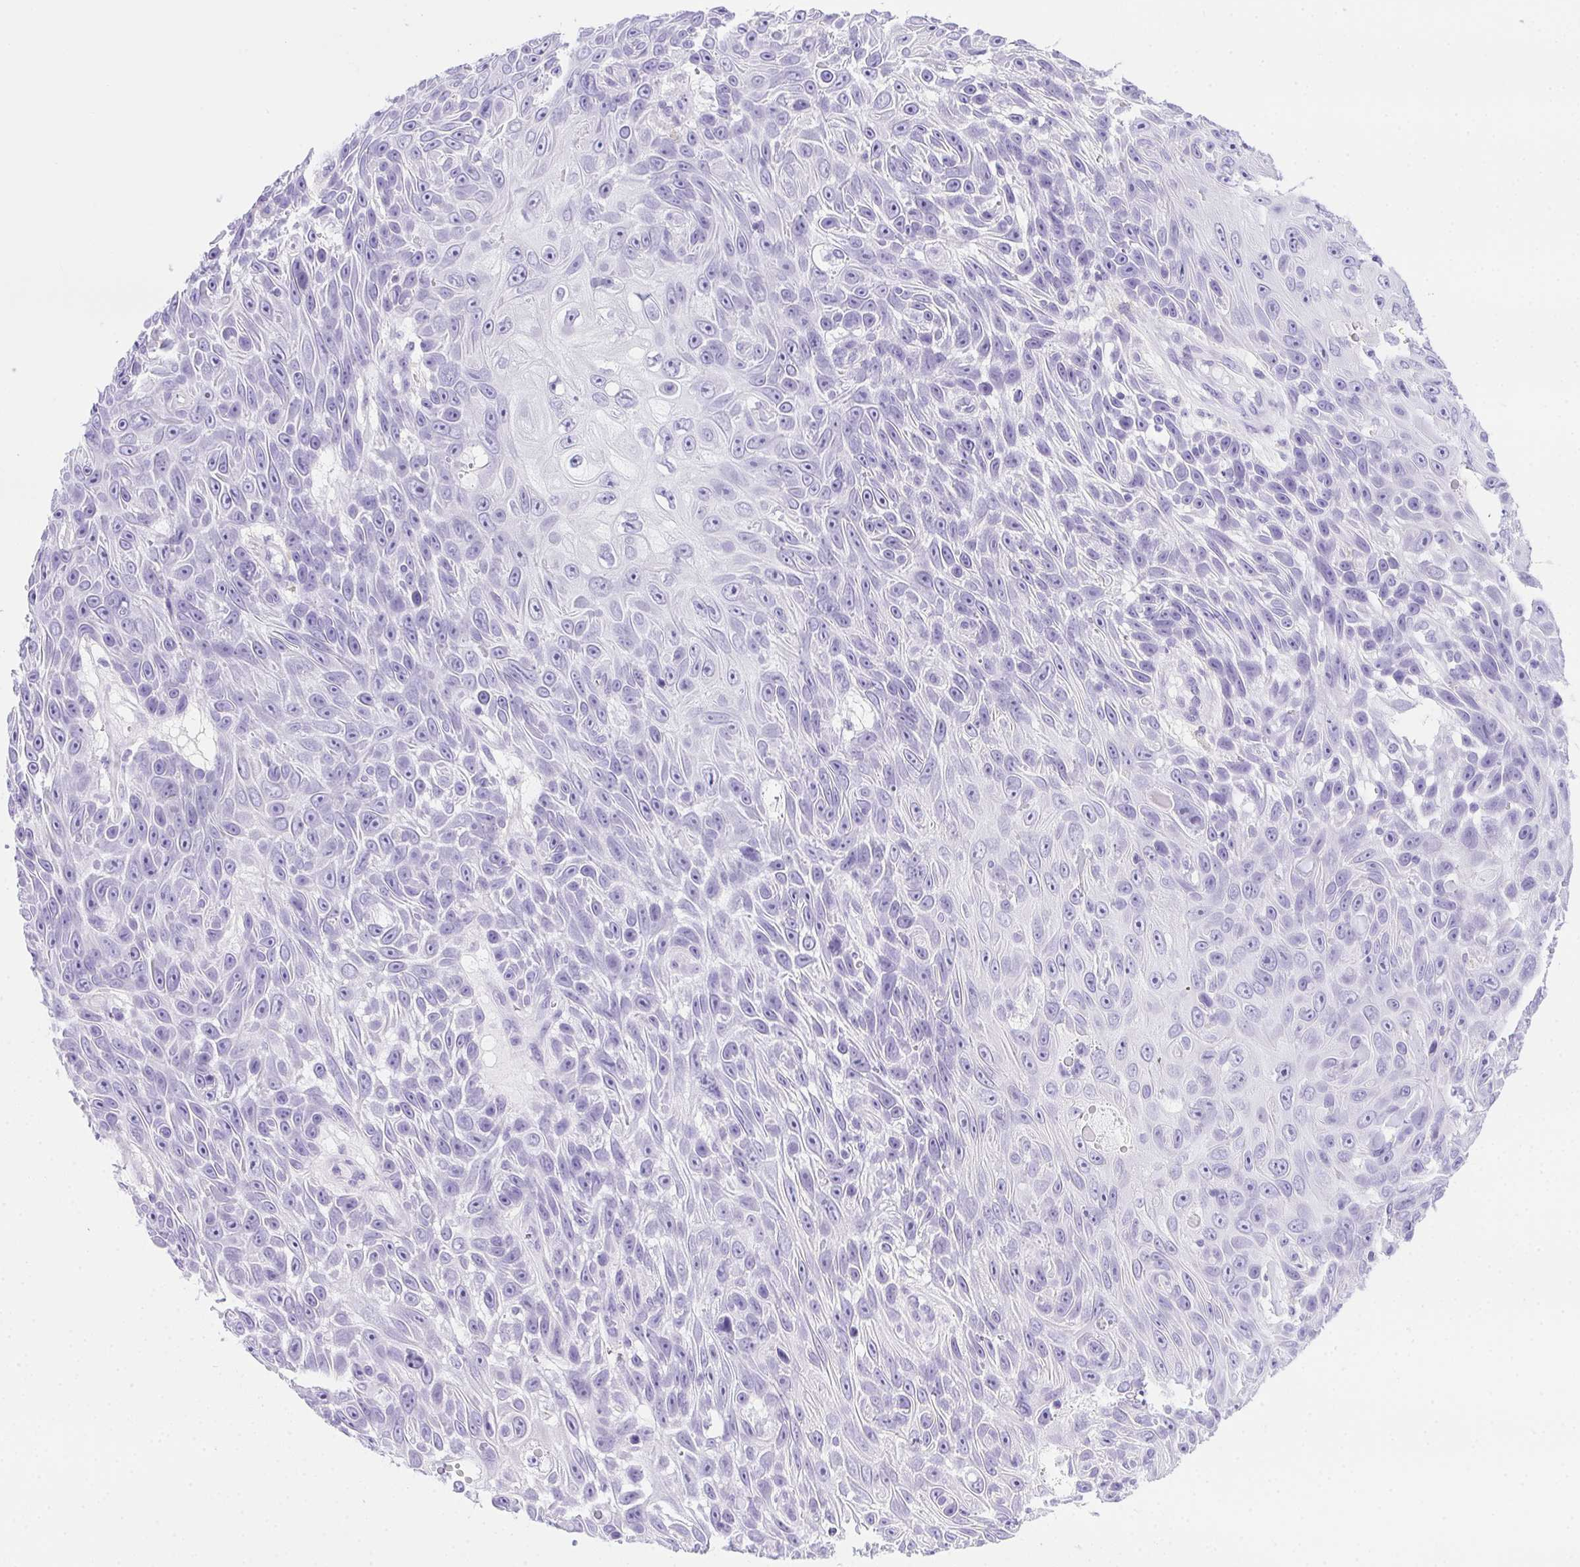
{"staining": {"intensity": "negative", "quantity": "none", "location": "none"}, "tissue": "skin cancer", "cell_type": "Tumor cells", "image_type": "cancer", "snomed": [{"axis": "morphology", "description": "Squamous cell carcinoma, NOS"}, {"axis": "topography", "description": "Skin"}], "caption": "High magnification brightfield microscopy of skin cancer (squamous cell carcinoma) stained with DAB (brown) and counterstained with hematoxylin (blue): tumor cells show no significant staining.", "gene": "SPACA5B", "patient": {"sex": "male", "age": 82}}